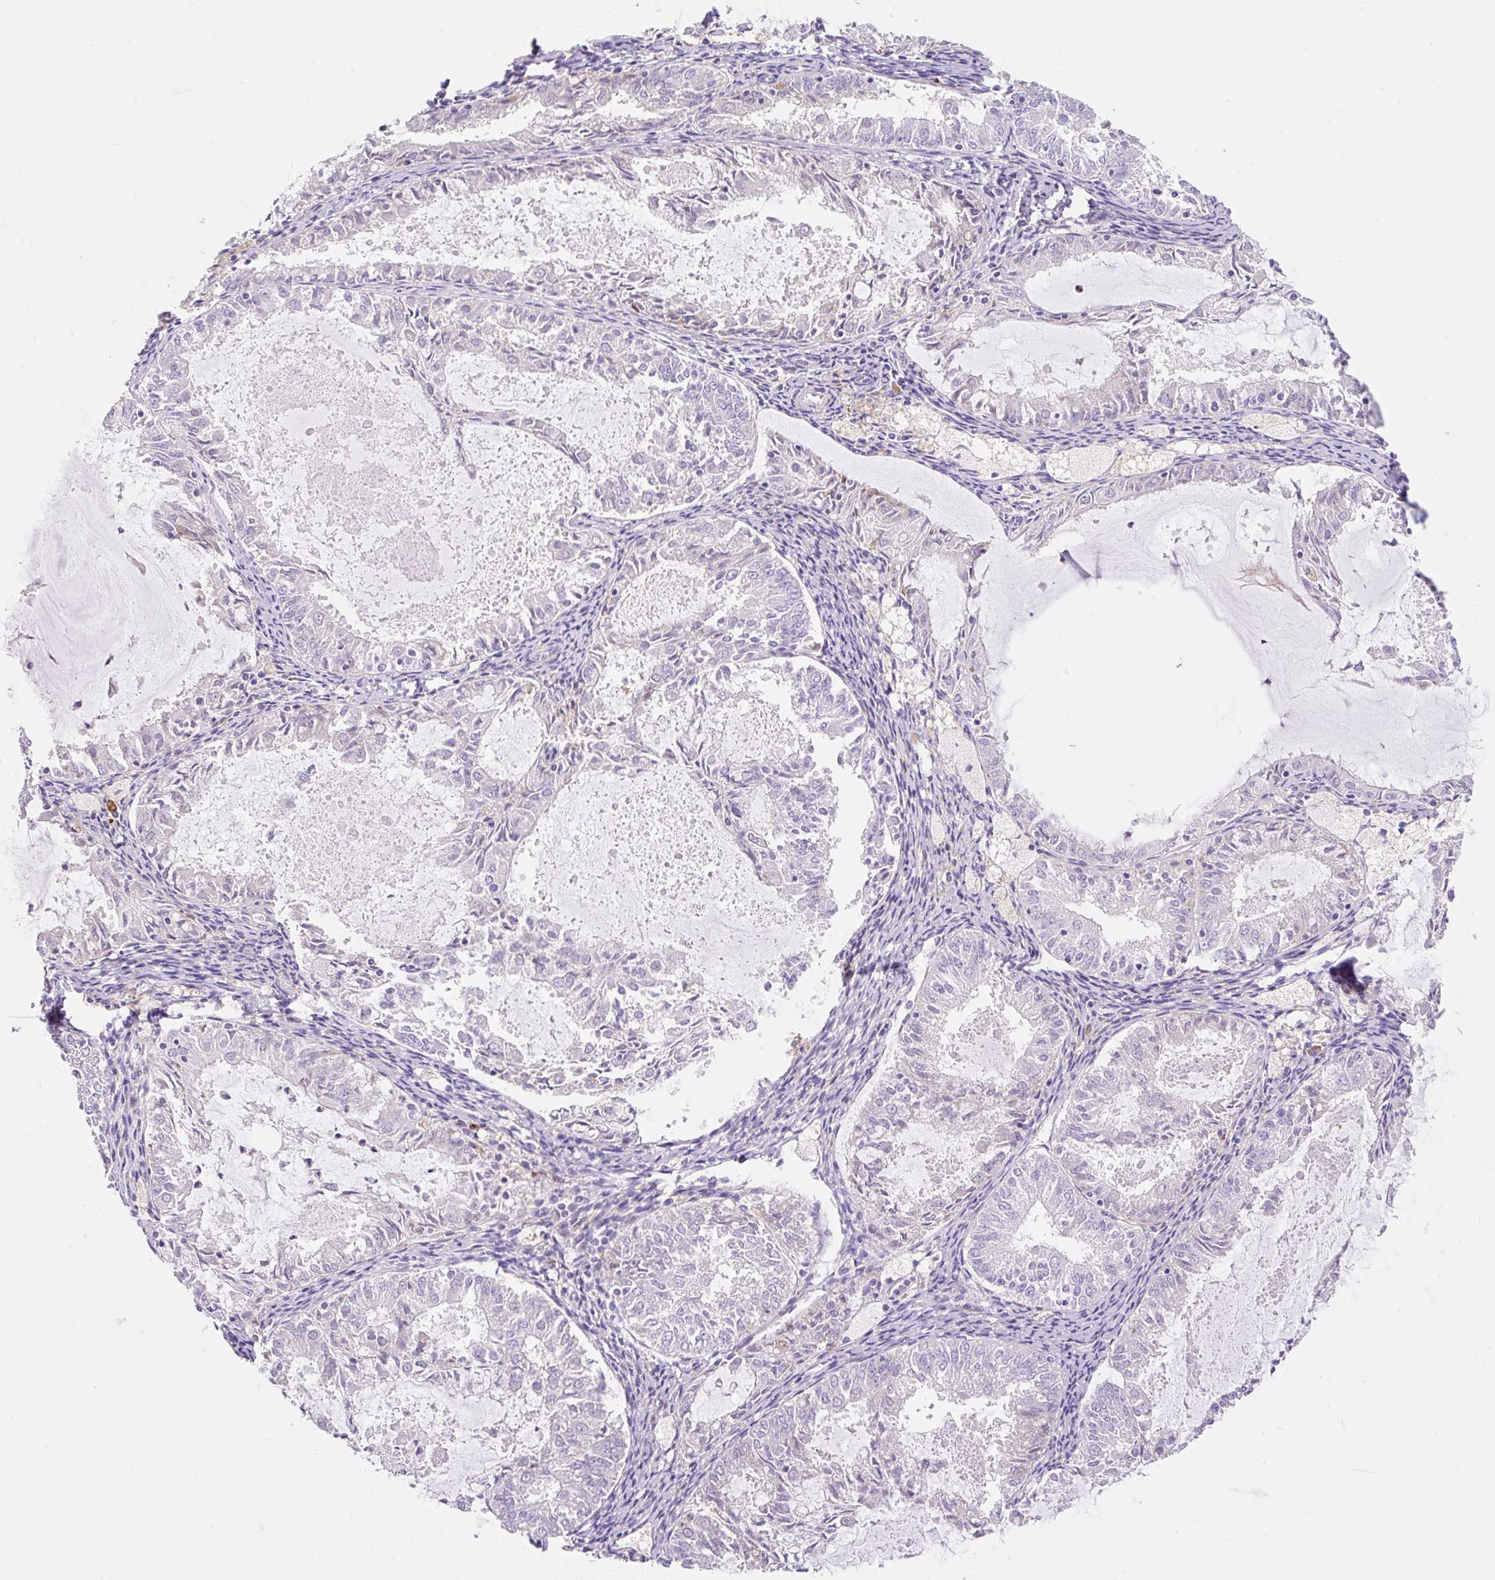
{"staining": {"intensity": "negative", "quantity": "none", "location": "none"}, "tissue": "endometrial cancer", "cell_type": "Tumor cells", "image_type": "cancer", "snomed": [{"axis": "morphology", "description": "Adenocarcinoma, NOS"}, {"axis": "topography", "description": "Endometrium"}], "caption": "A photomicrograph of endometrial cancer (adenocarcinoma) stained for a protein shows no brown staining in tumor cells.", "gene": "TDRD15", "patient": {"sex": "female", "age": 57}}